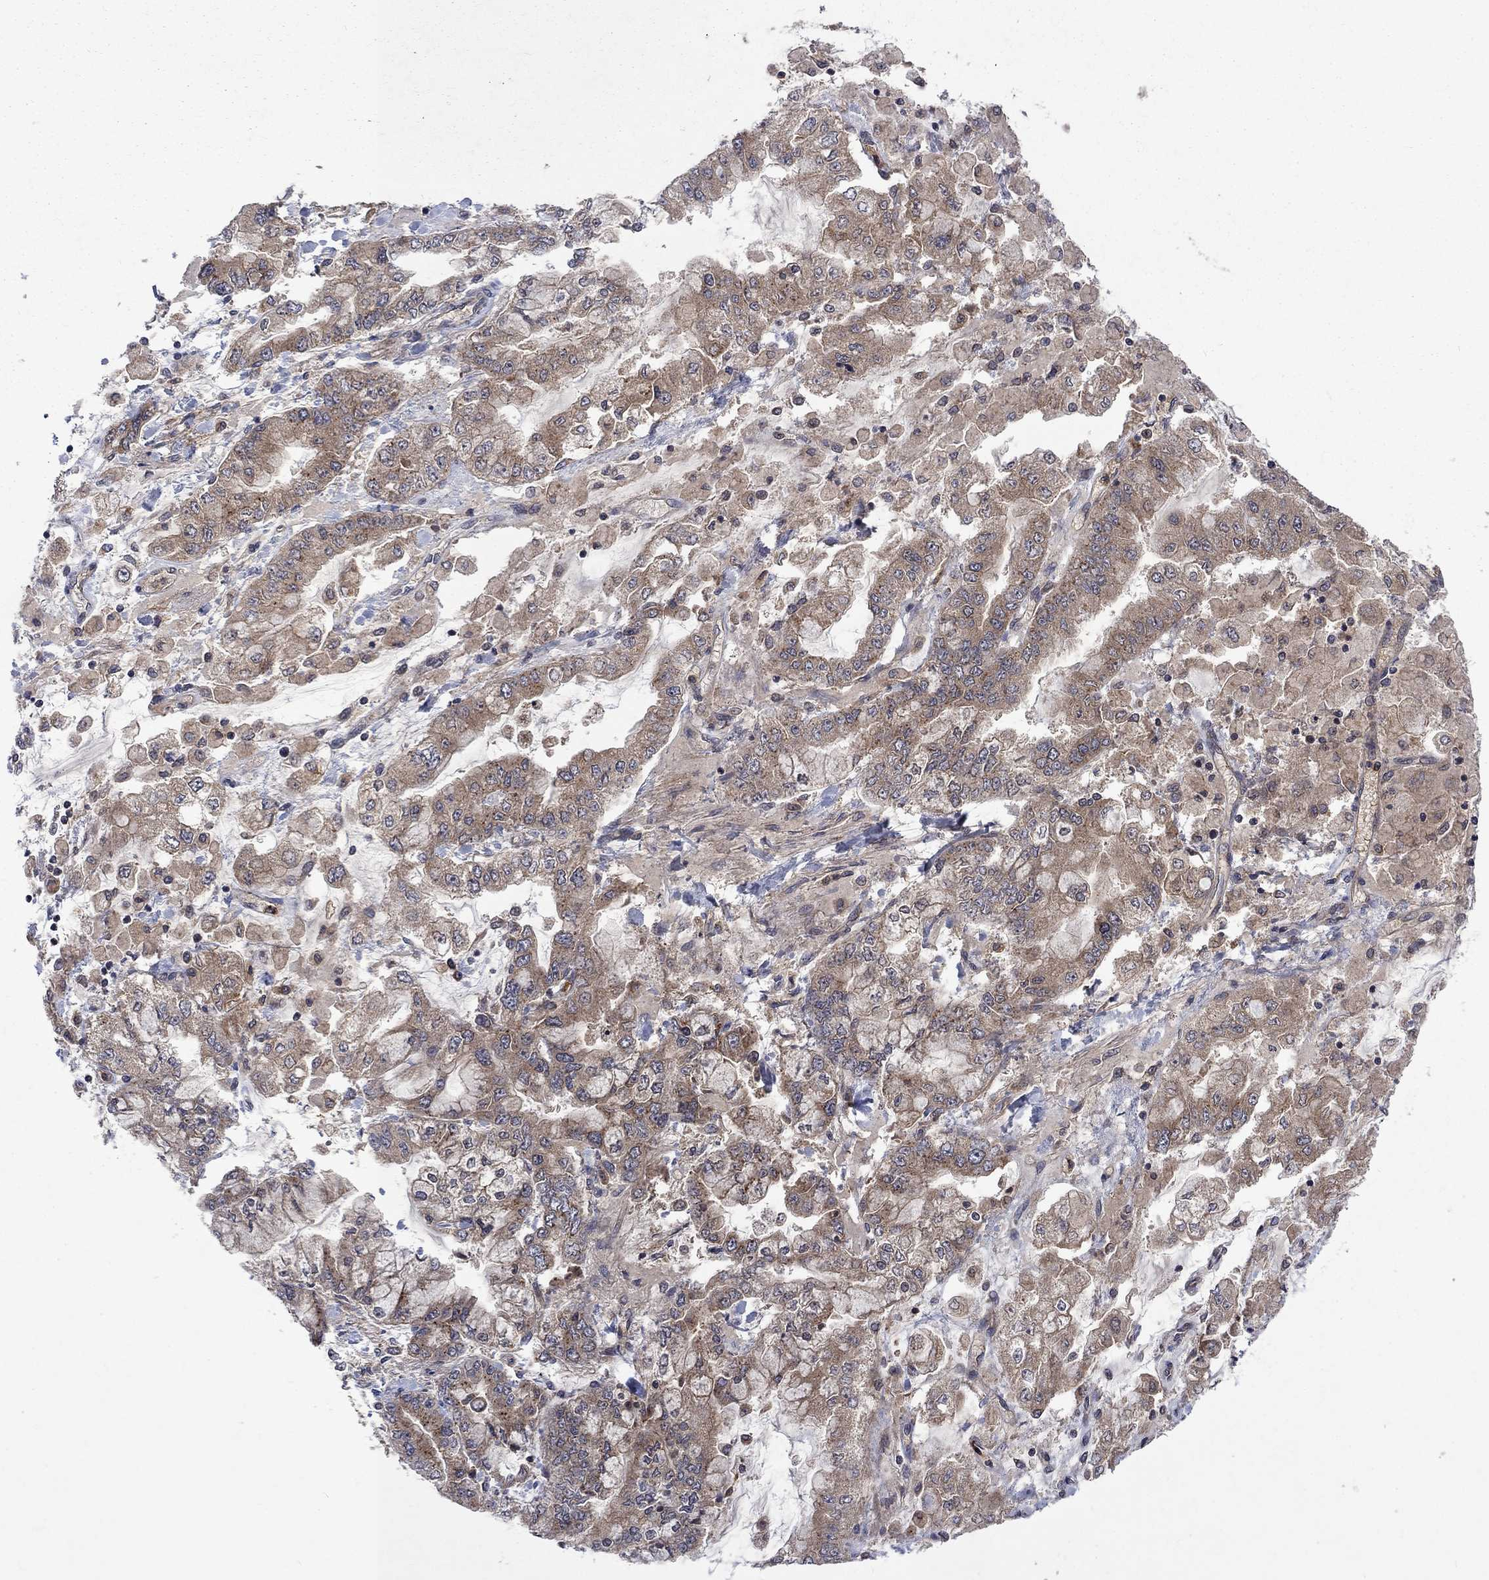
{"staining": {"intensity": "weak", "quantity": ">75%", "location": "cytoplasmic/membranous"}, "tissue": "stomach cancer", "cell_type": "Tumor cells", "image_type": "cancer", "snomed": [{"axis": "morphology", "description": "Normal tissue, NOS"}, {"axis": "morphology", "description": "Adenocarcinoma, NOS"}, {"axis": "topography", "description": "Stomach, upper"}, {"axis": "topography", "description": "Stomach"}], "caption": "Stomach adenocarcinoma stained for a protein reveals weak cytoplasmic/membranous positivity in tumor cells.", "gene": "TMEM33", "patient": {"sex": "male", "age": 76}}